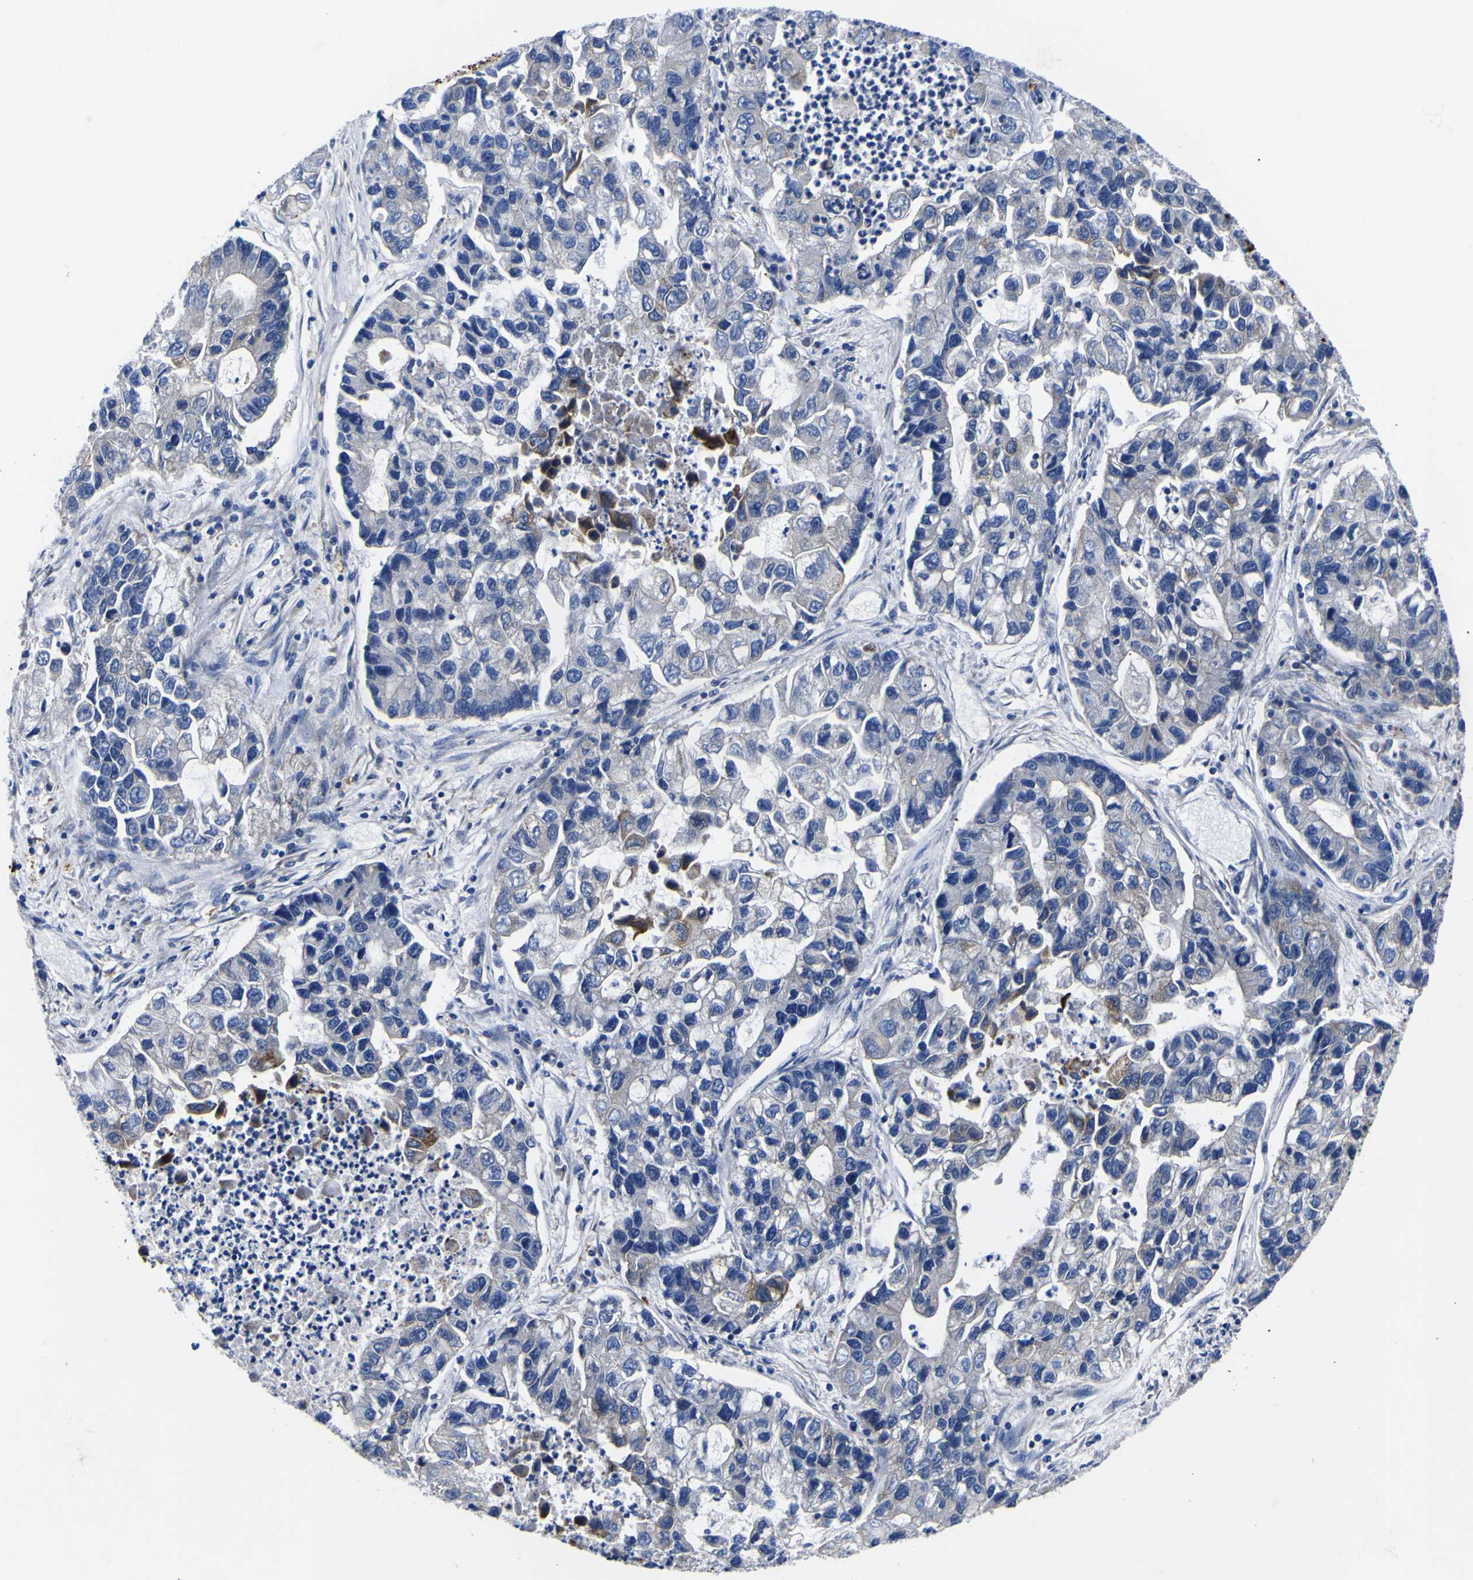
{"staining": {"intensity": "negative", "quantity": "none", "location": "none"}, "tissue": "lung cancer", "cell_type": "Tumor cells", "image_type": "cancer", "snomed": [{"axis": "morphology", "description": "Adenocarcinoma, NOS"}, {"axis": "topography", "description": "Lung"}], "caption": "A photomicrograph of human adenocarcinoma (lung) is negative for staining in tumor cells.", "gene": "IGFLR1", "patient": {"sex": "female", "age": 51}}